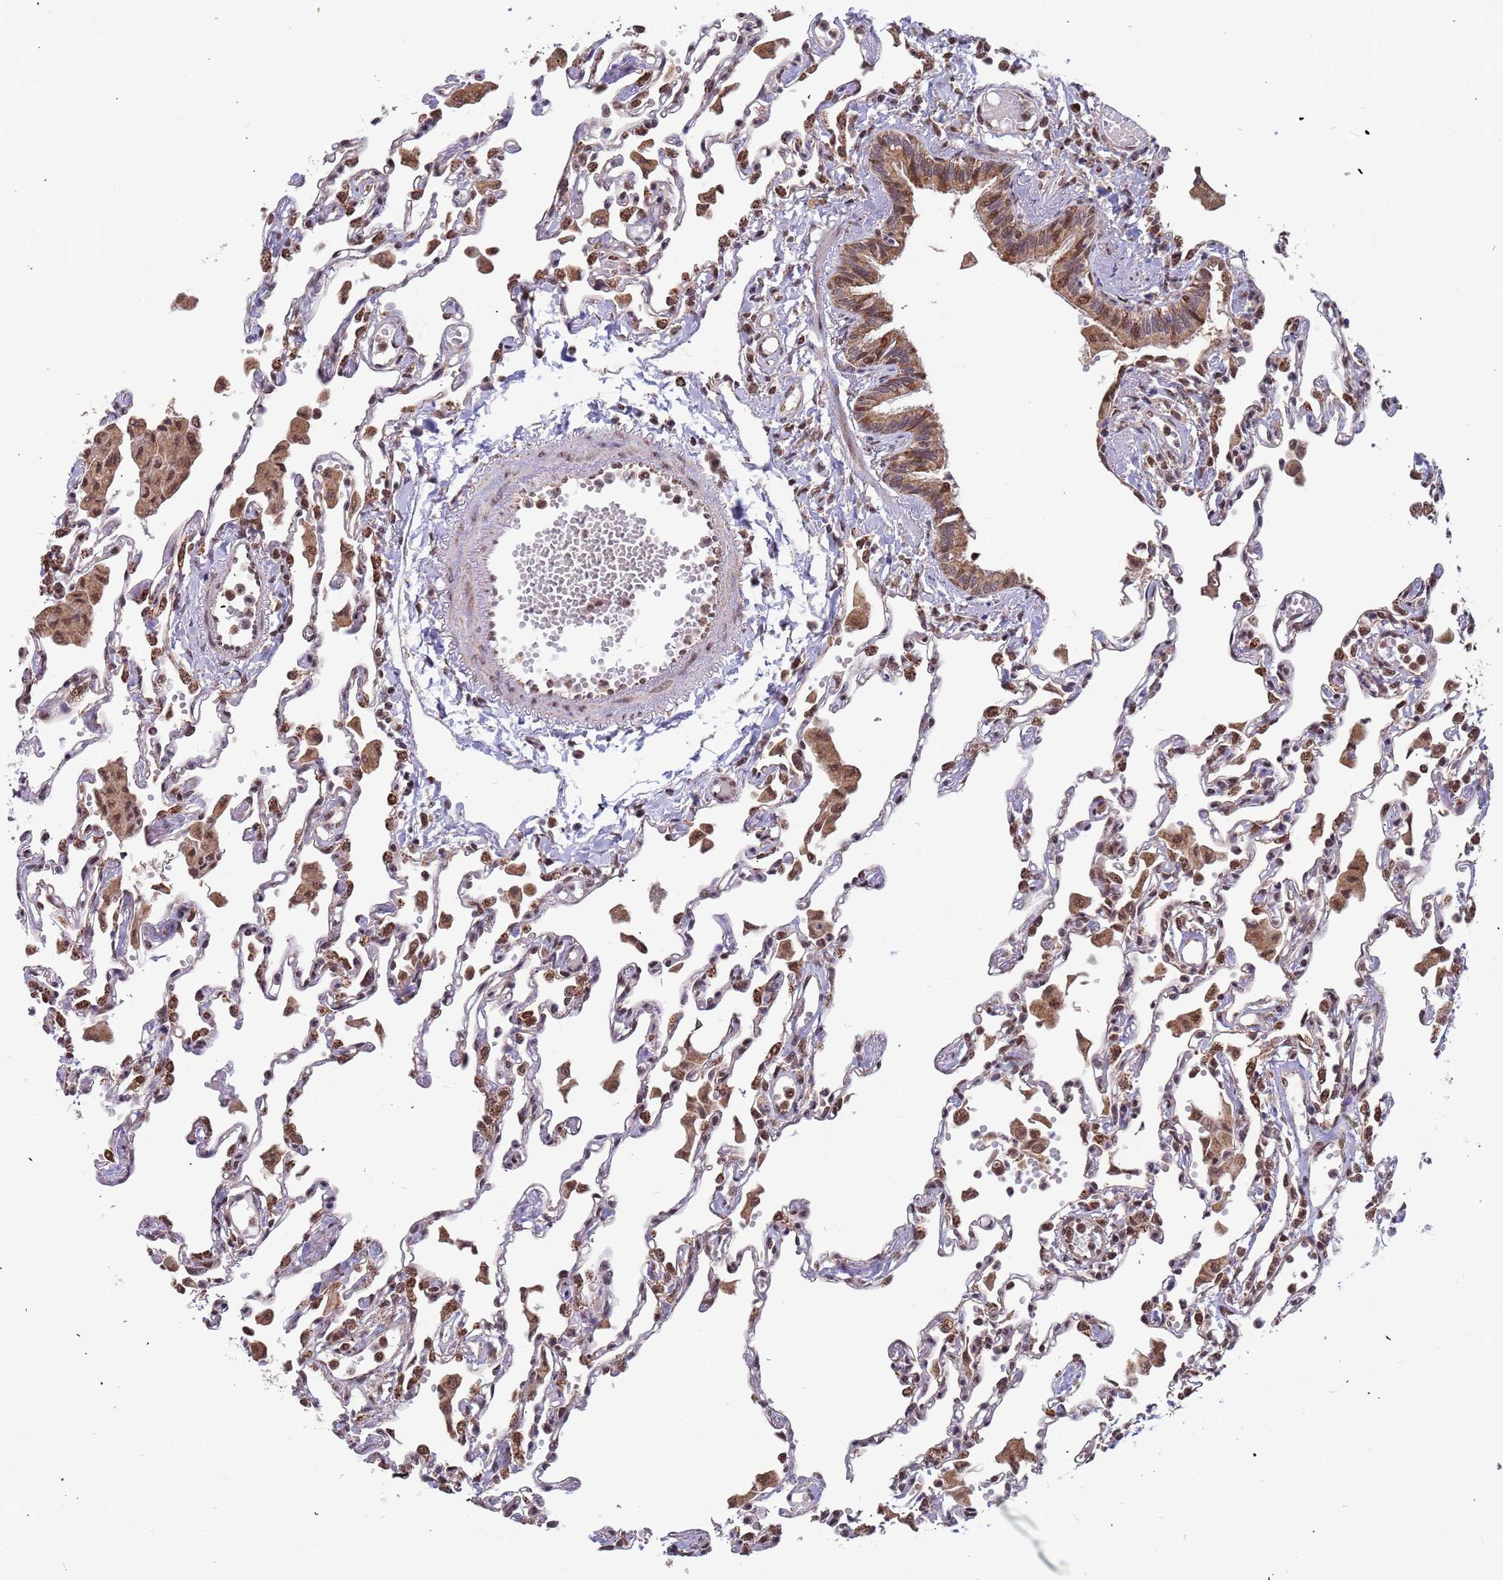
{"staining": {"intensity": "moderate", "quantity": "25%-75%", "location": "cytoplasmic/membranous,nuclear"}, "tissue": "lung", "cell_type": "Alveolar cells", "image_type": "normal", "snomed": [{"axis": "morphology", "description": "Normal tissue, NOS"}, {"axis": "topography", "description": "Bronchus"}, {"axis": "topography", "description": "Lung"}], "caption": "Brown immunohistochemical staining in unremarkable human lung demonstrates moderate cytoplasmic/membranous,nuclear expression in about 25%-75% of alveolar cells.", "gene": "DENND2B", "patient": {"sex": "female", "age": 49}}